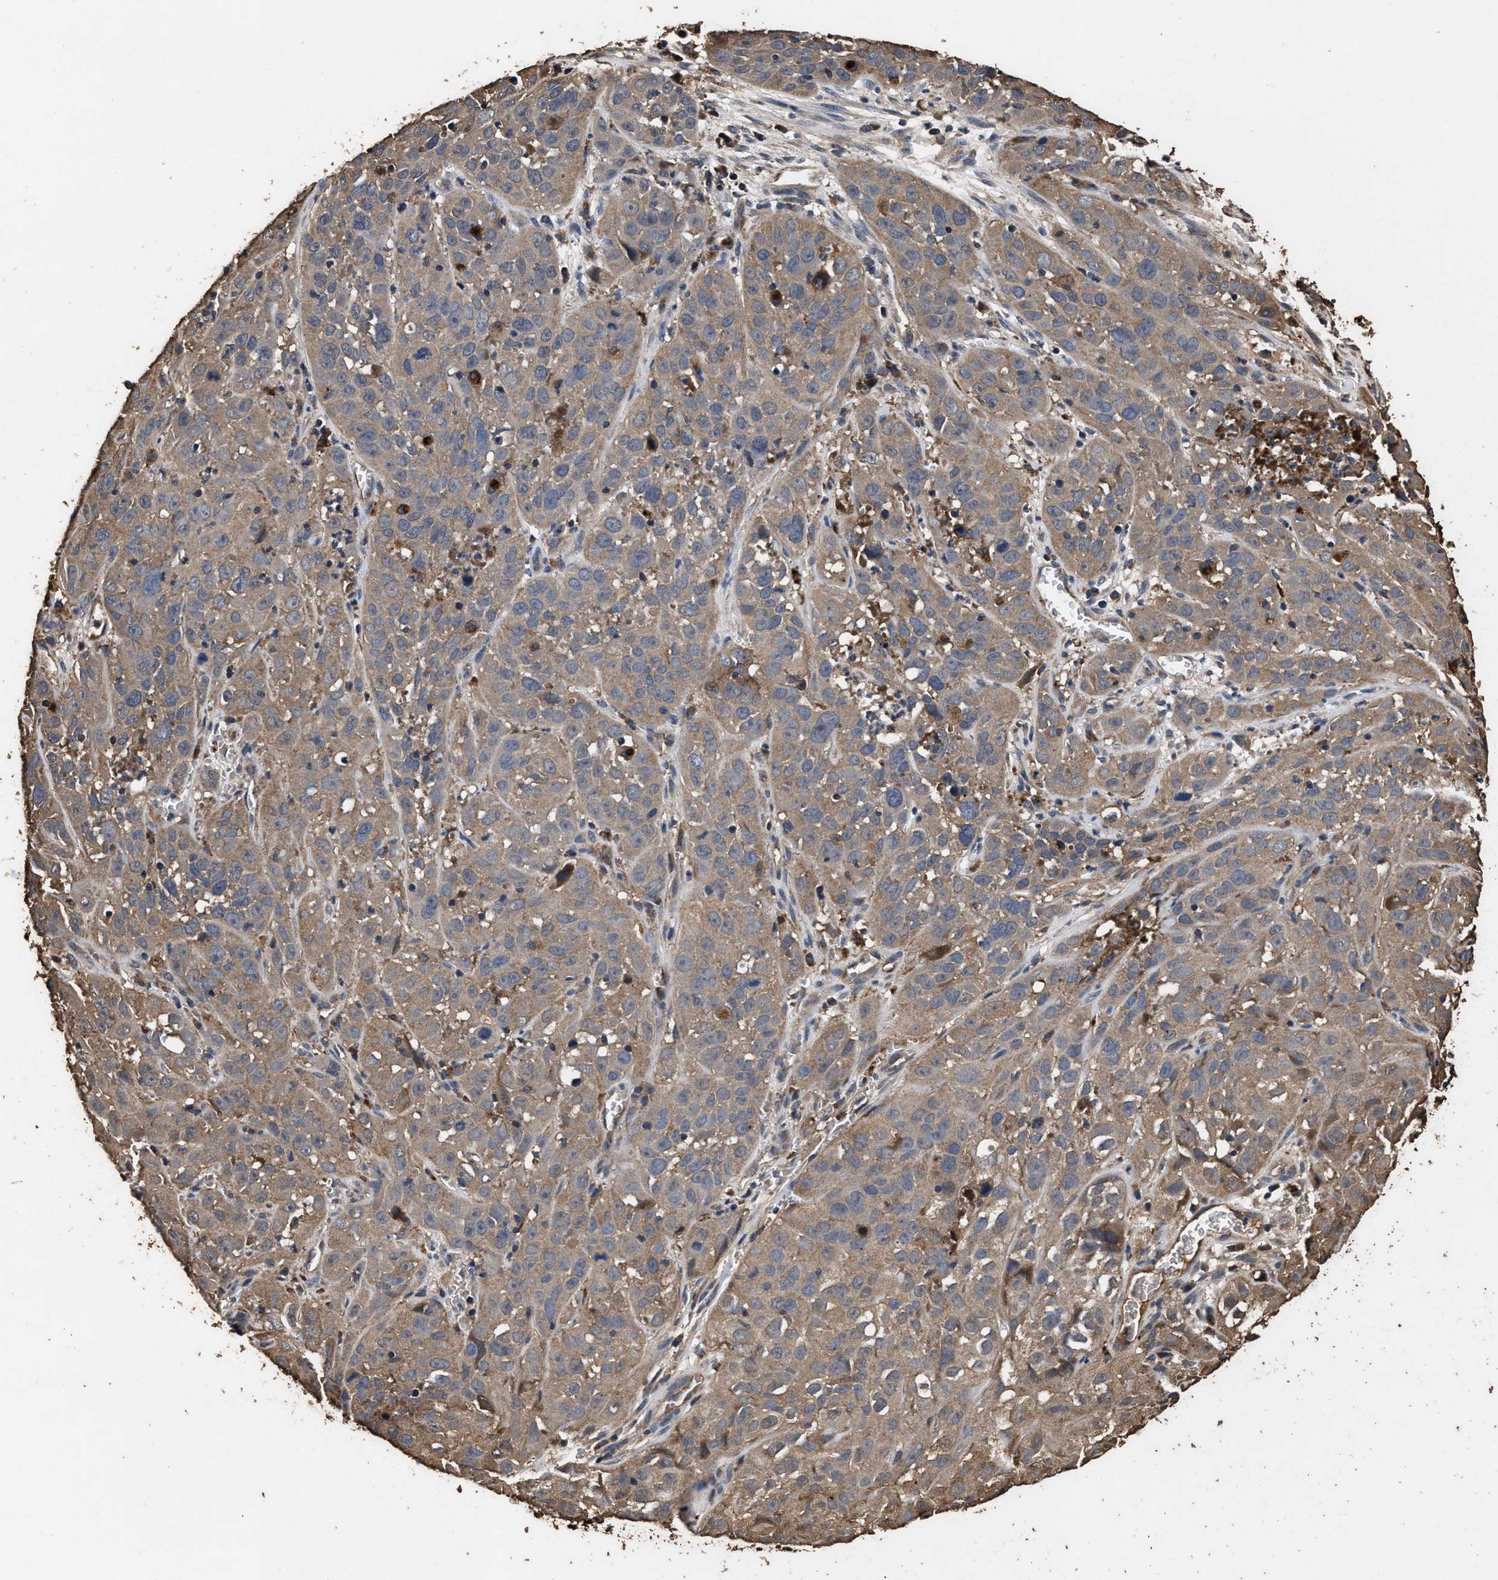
{"staining": {"intensity": "weak", "quantity": ">75%", "location": "cytoplasmic/membranous"}, "tissue": "cervical cancer", "cell_type": "Tumor cells", "image_type": "cancer", "snomed": [{"axis": "morphology", "description": "Squamous cell carcinoma, NOS"}, {"axis": "topography", "description": "Cervix"}], "caption": "Cervical cancer (squamous cell carcinoma) stained for a protein displays weak cytoplasmic/membranous positivity in tumor cells.", "gene": "KYAT1", "patient": {"sex": "female", "age": 32}}